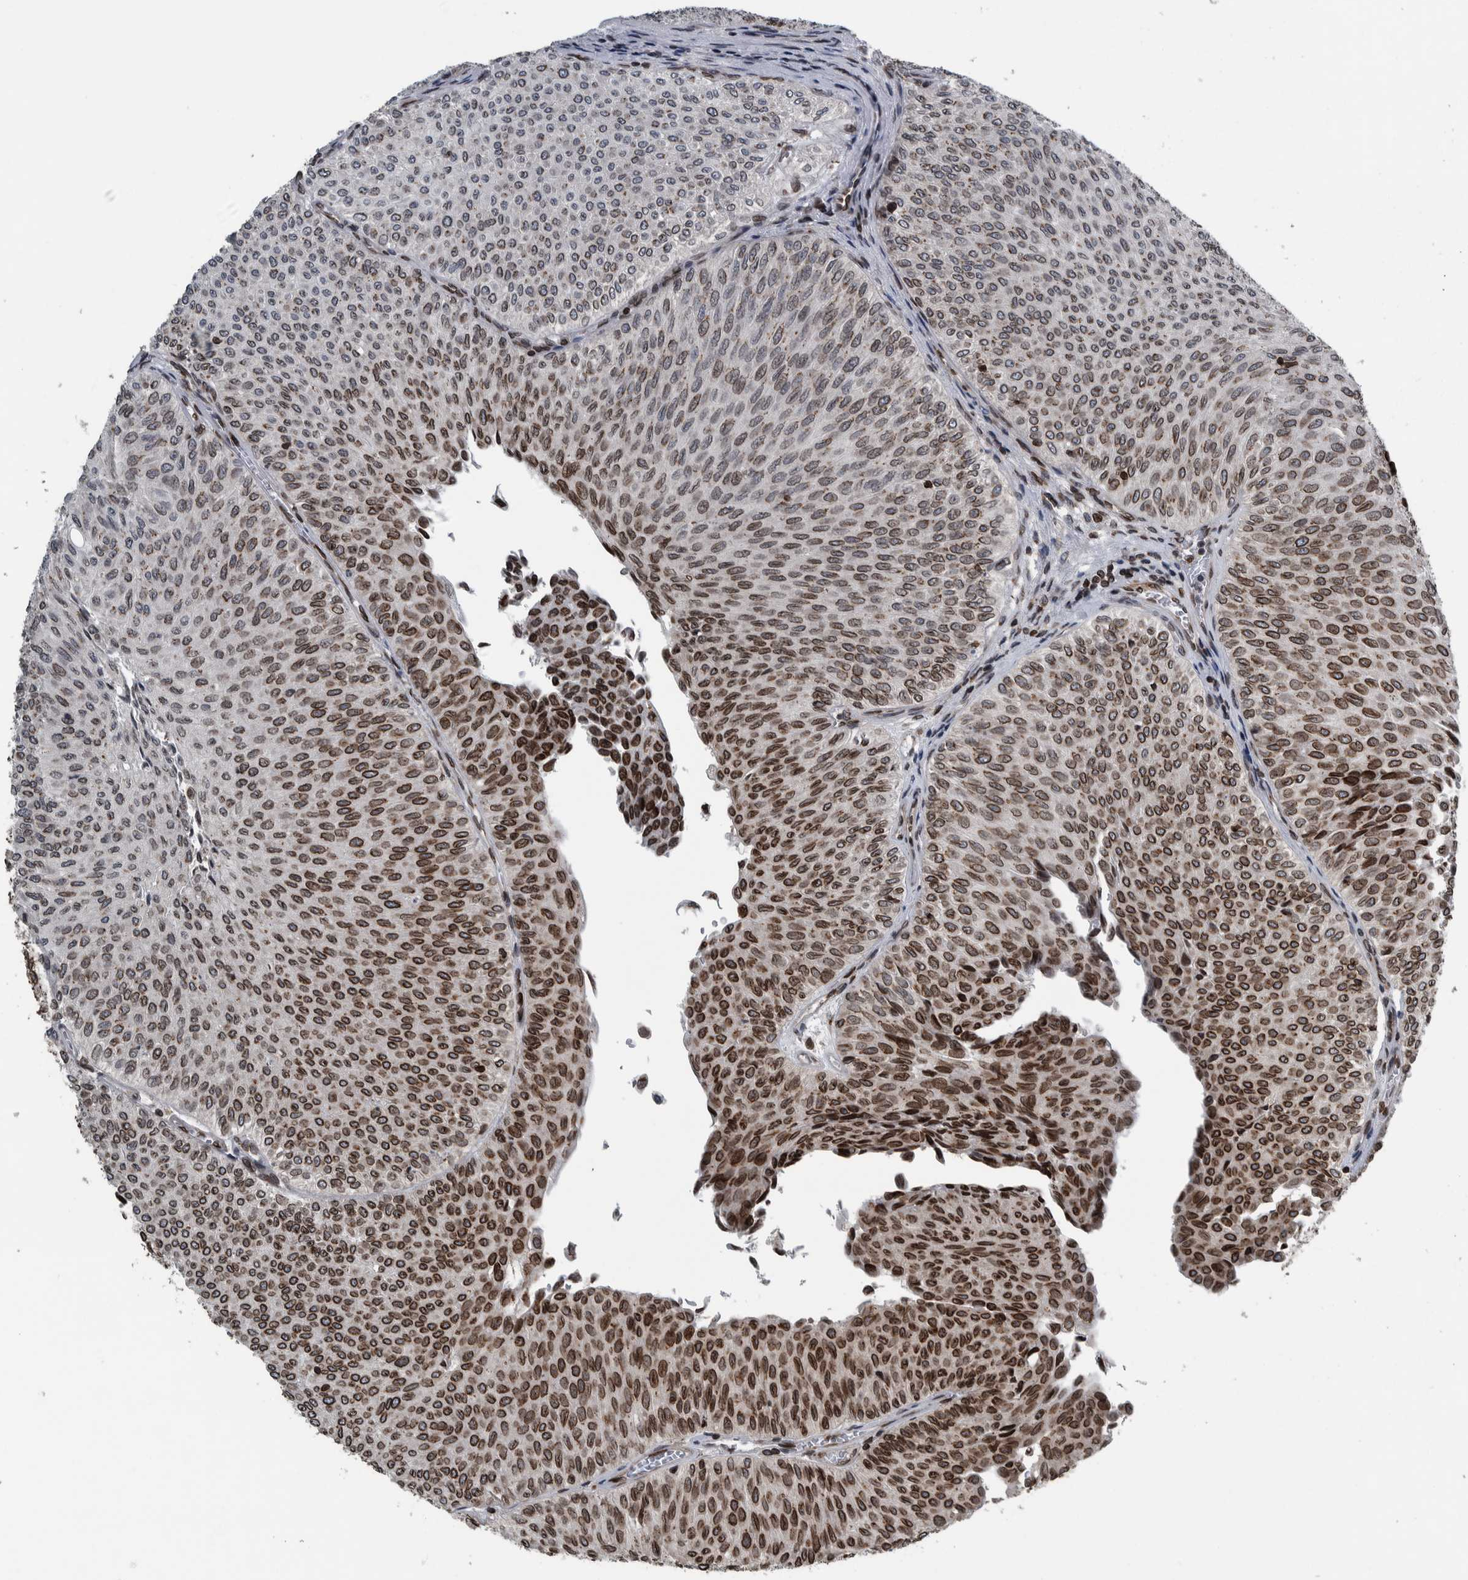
{"staining": {"intensity": "strong", "quantity": "25%-75%", "location": "cytoplasmic/membranous,nuclear"}, "tissue": "urothelial cancer", "cell_type": "Tumor cells", "image_type": "cancer", "snomed": [{"axis": "morphology", "description": "Urothelial carcinoma, Low grade"}, {"axis": "topography", "description": "Urinary bladder"}], "caption": "DAB immunohistochemical staining of human urothelial cancer displays strong cytoplasmic/membranous and nuclear protein staining in approximately 25%-75% of tumor cells.", "gene": "FAM135B", "patient": {"sex": "male", "age": 78}}